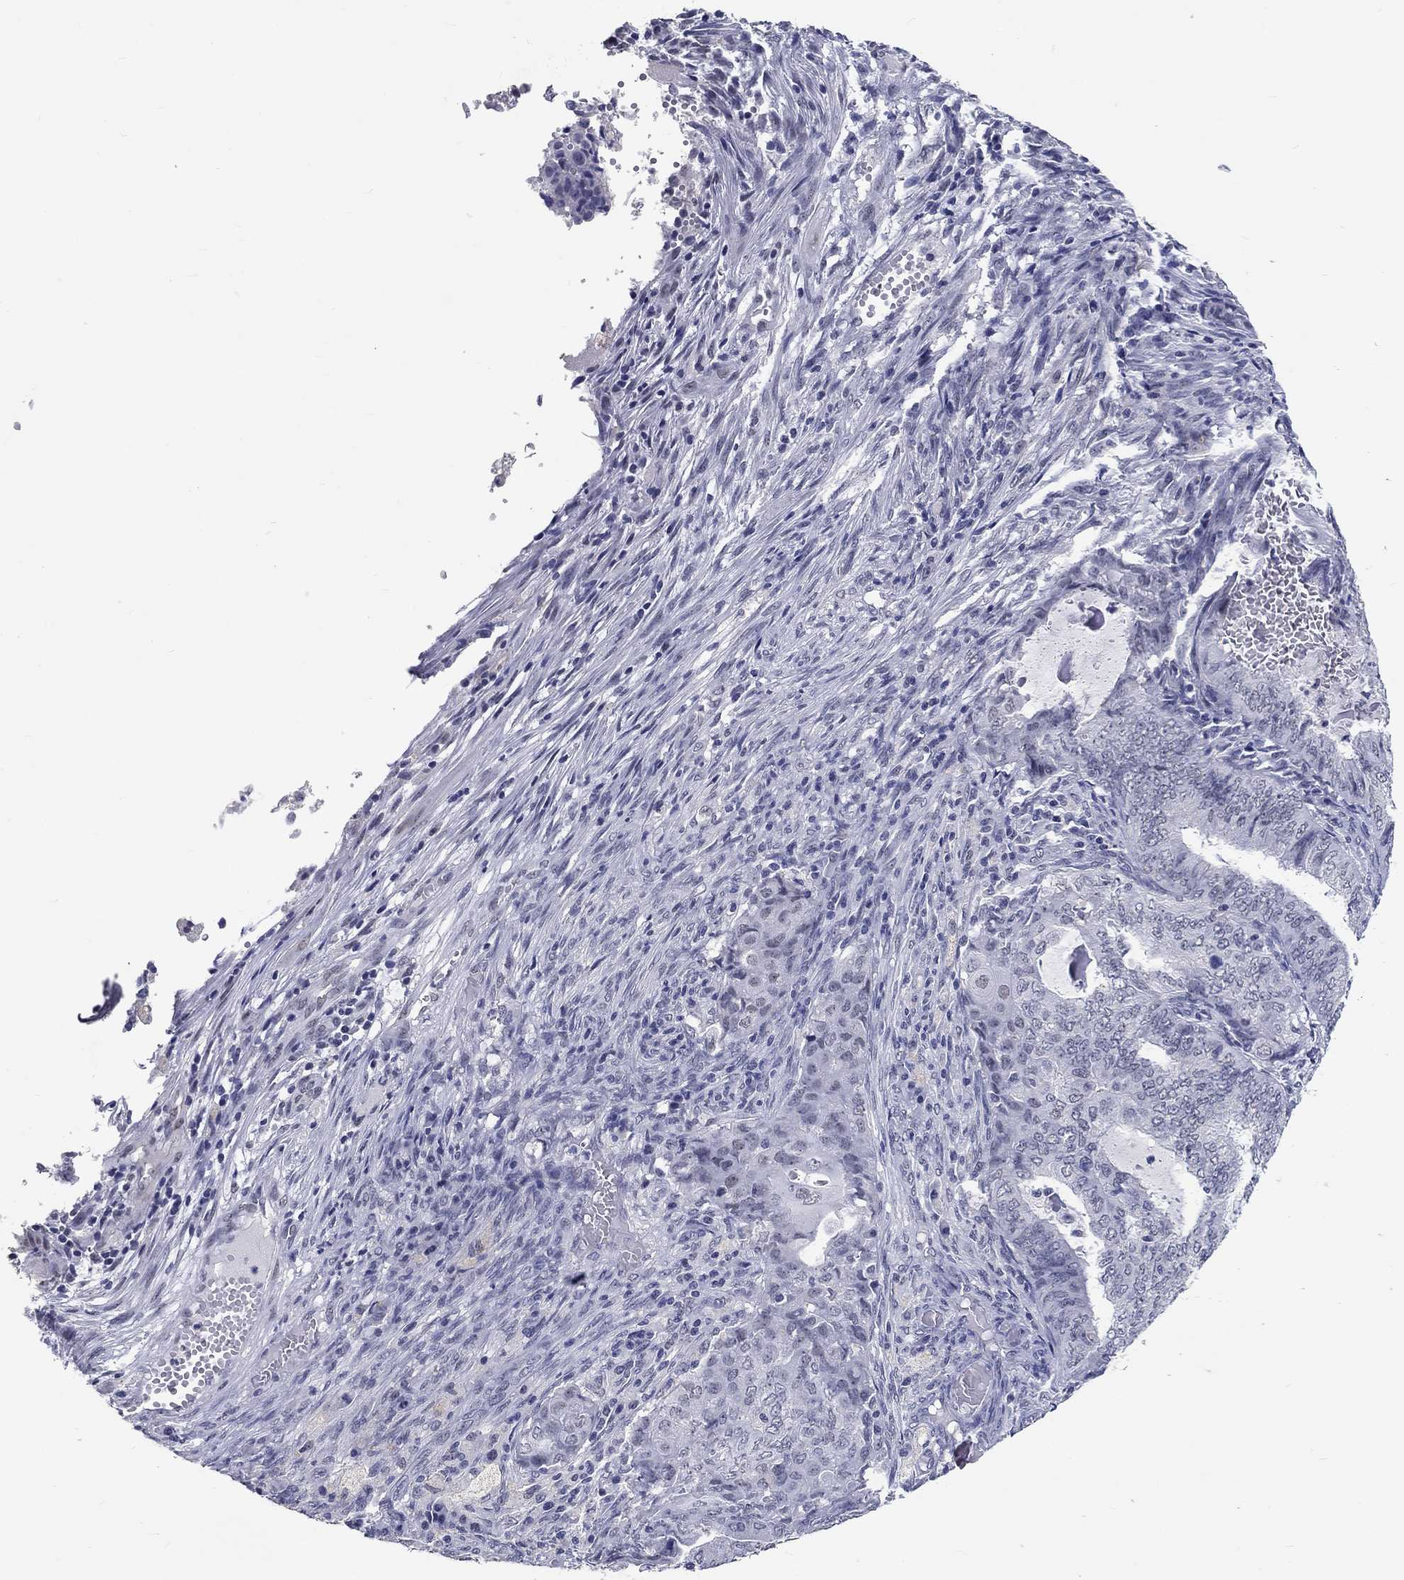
{"staining": {"intensity": "negative", "quantity": "none", "location": "none"}, "tissue": "endometrial cancer", "cell_type": "Tumor cells", "image_type": "cancer", "snomed": [{"axis": "morphology", "description": "Adenocarcinoma, NOS"}, {"axis": "topography", "description": "Endometrium"}], "caption": "IHC histopathology image of endometrial cancer stained for a protein (brown), which shows no positivity in tumor cells.", "gene": "GRIN1", "patient": {"sex": "female", "age": 62}}